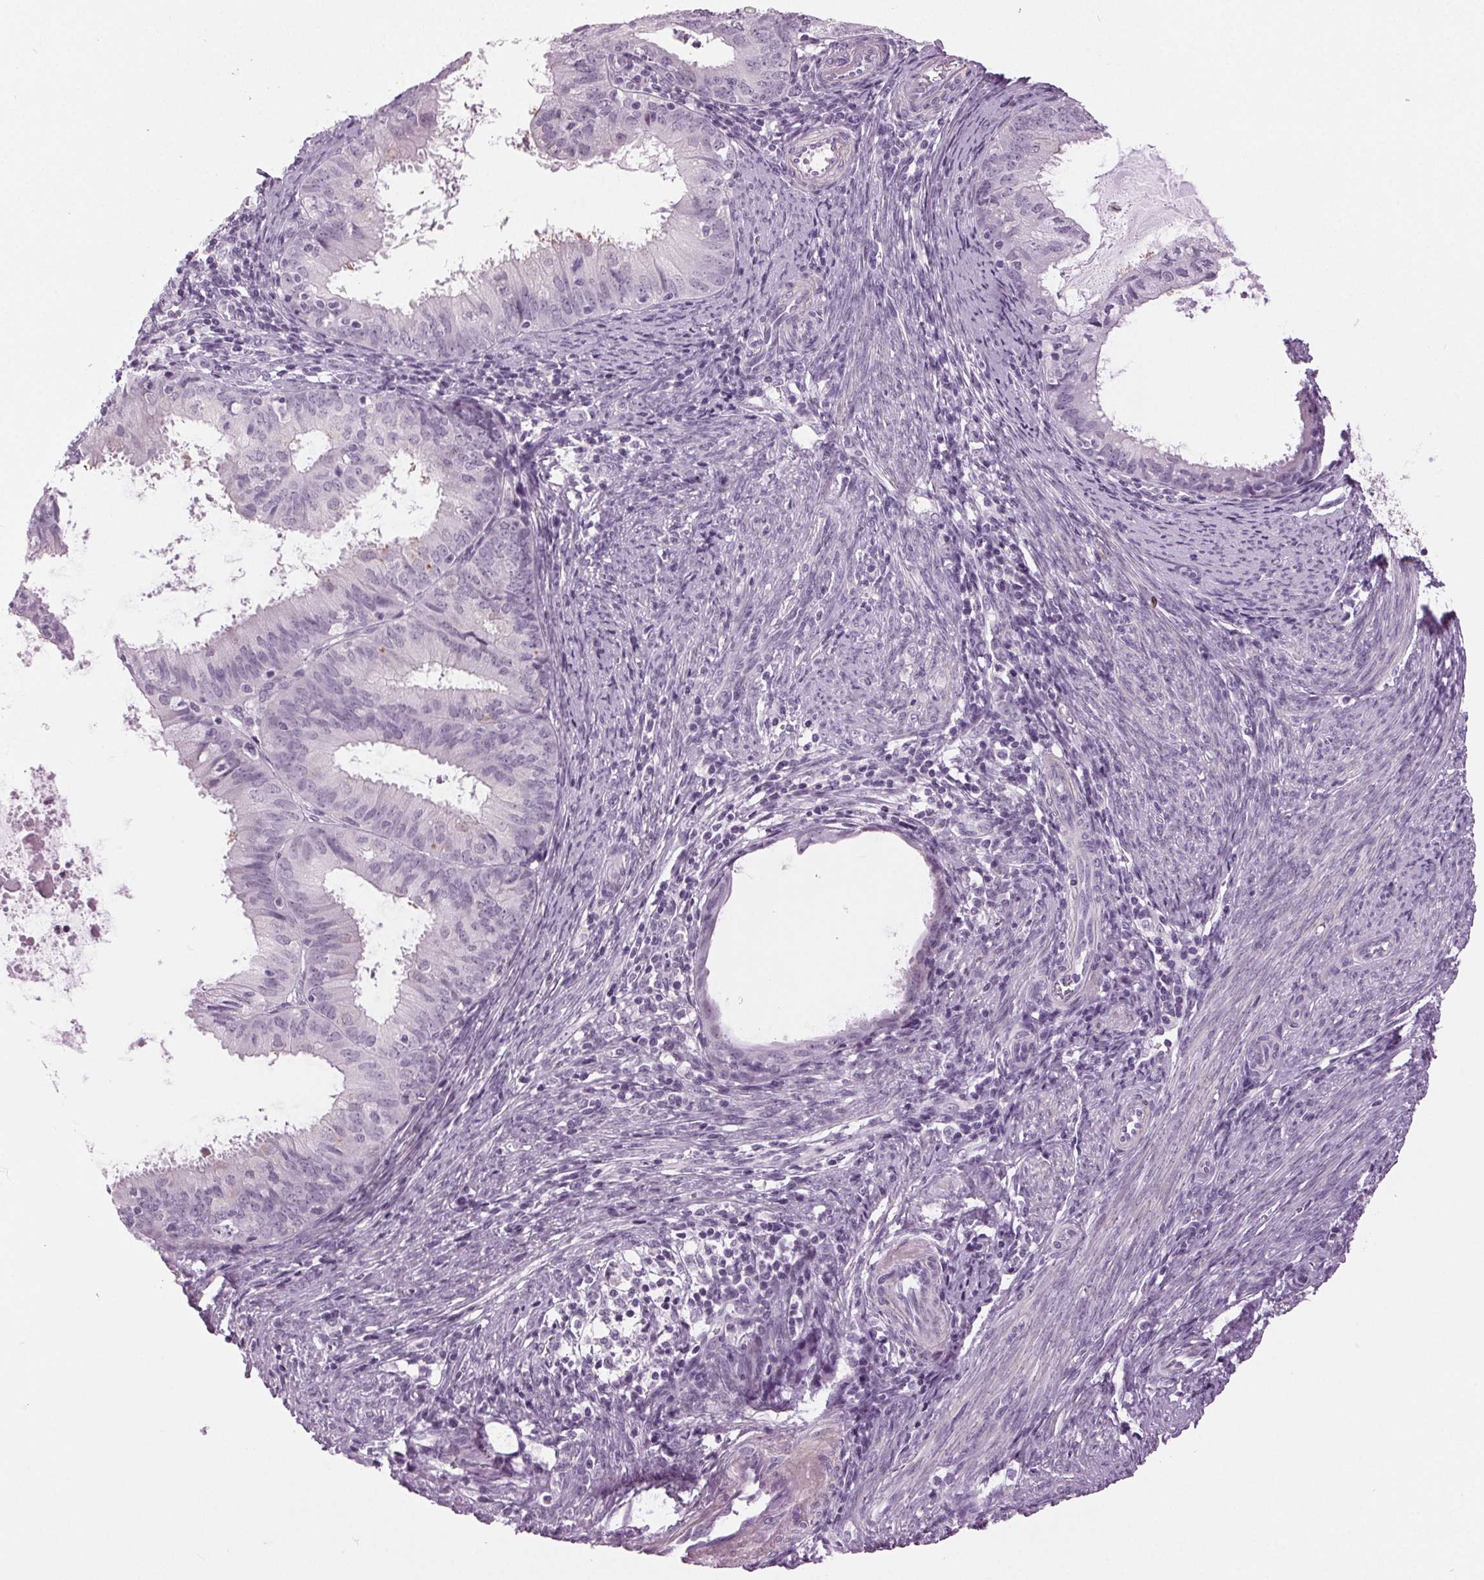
{"staining": {"intensity": "negative", "quantity": "none", "location": "none"}, "tissue": "endometrial cancer", "cell_type": "Tumor cells", "image_type": "cancer", "snomed": [{"axis": "morphology", "description": "Adenocarcinoma, NOS"}, {"axis": "topography", "description": "Endometrium"}], "caption": "Protein analysis of adenocarcinoma (endometrial) shows no significant staining in tumor cells.", "gene": "DNAH12", "patient": {"sex": "female", "age": 57}}